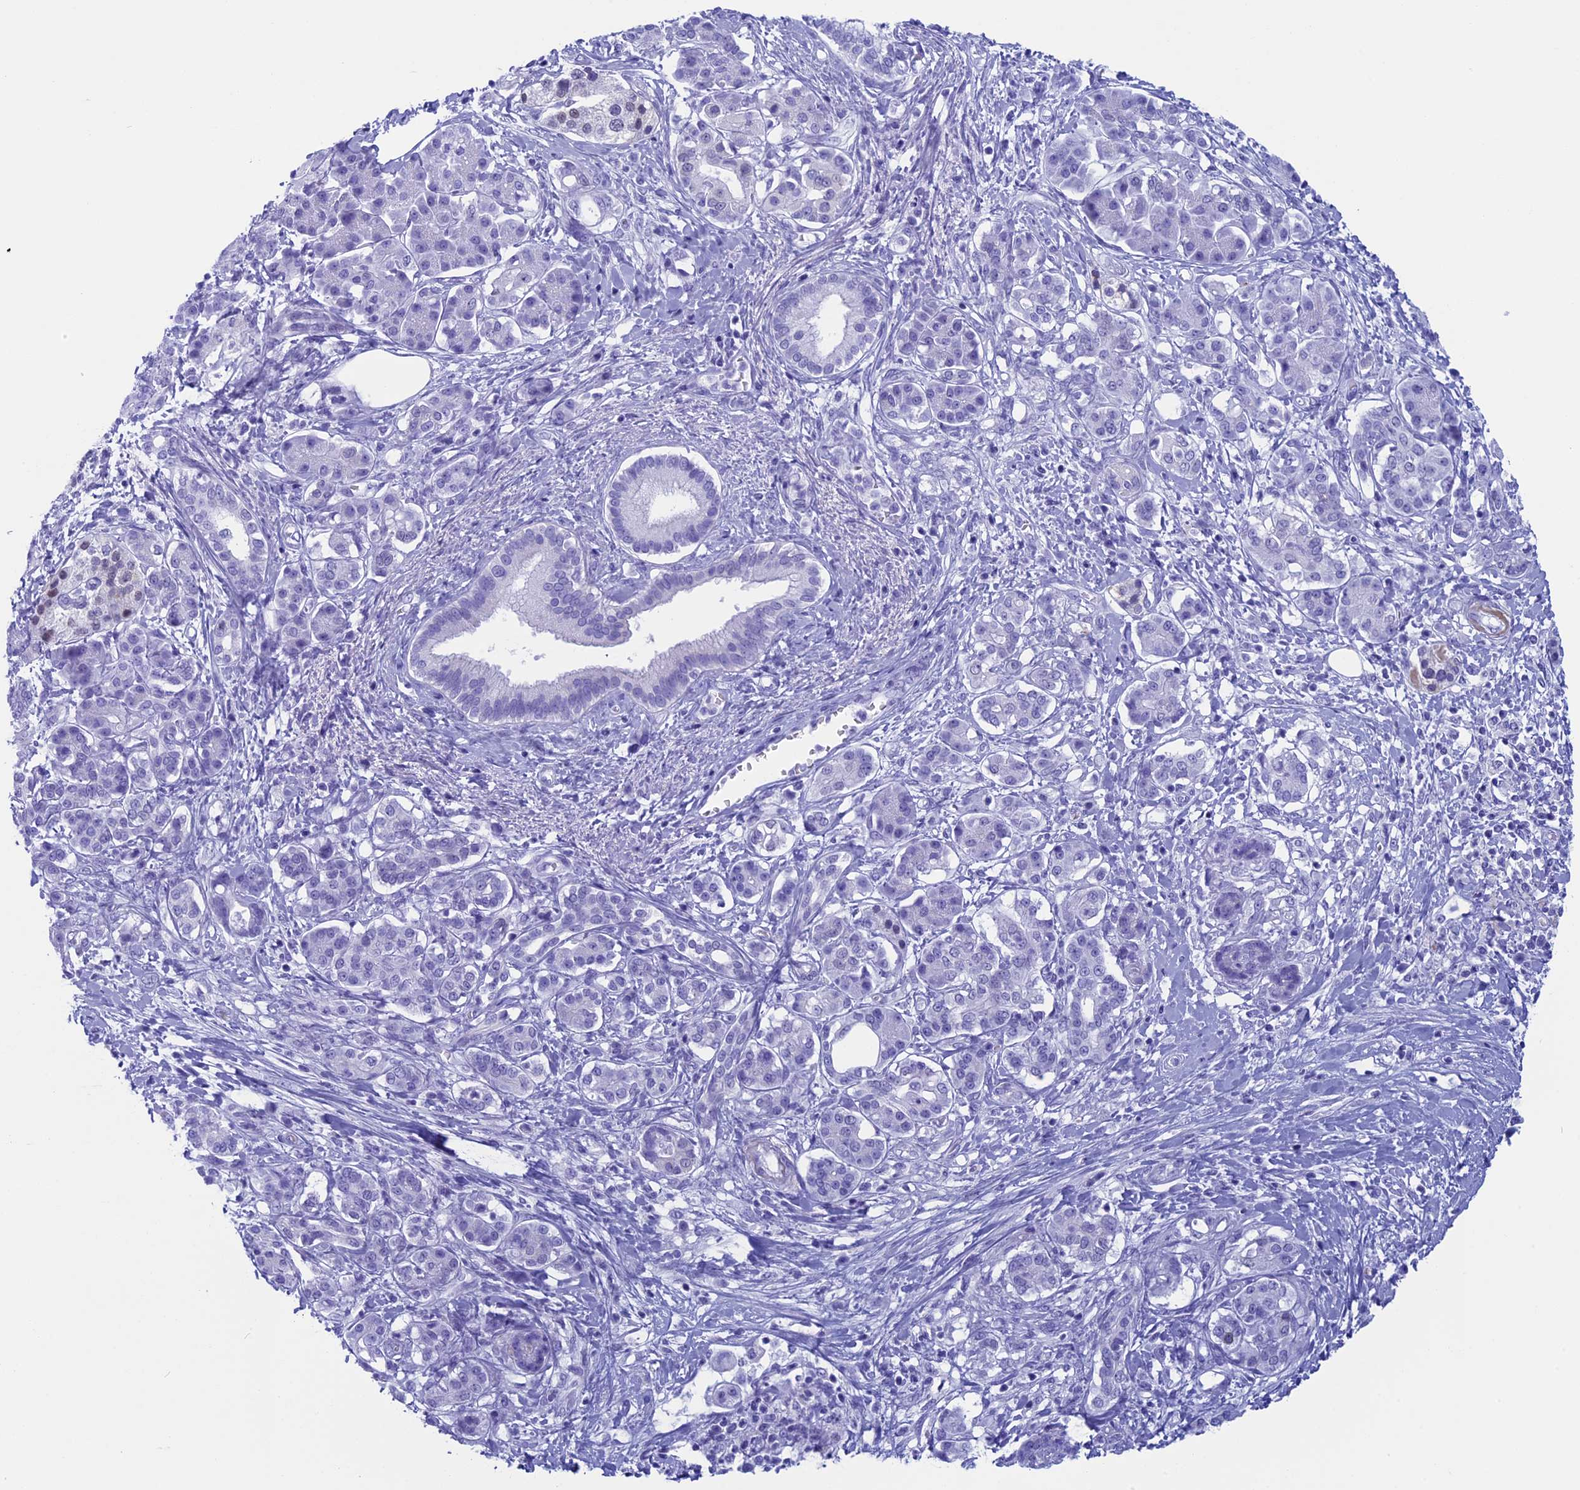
{"staining": {"intensity": "negative", "quantity": "none", "location": "none"}, "tissue": "pancreatic cancer", "cell_type": "Tumor cells", "image_type": "cancer", "snomed": [{"axis": "morphology", "description": "Adenocarcinoma, NOS"}, {"axis": "topography", "description": "Pancreas"}], "caption": "This micrograph is of adenocarcinoma (pancreatic) stained with immunohistochemistry (IHC) to label a protein in brown with the nuclei are counter-stained blue. There is no staining in tumor cells. The staining is performed using DAB brown chromogen with nuclei counter-stained in using hematoxylin.", "gene": "FAM169A", "patient": {"sex": "female", "age": 73}}